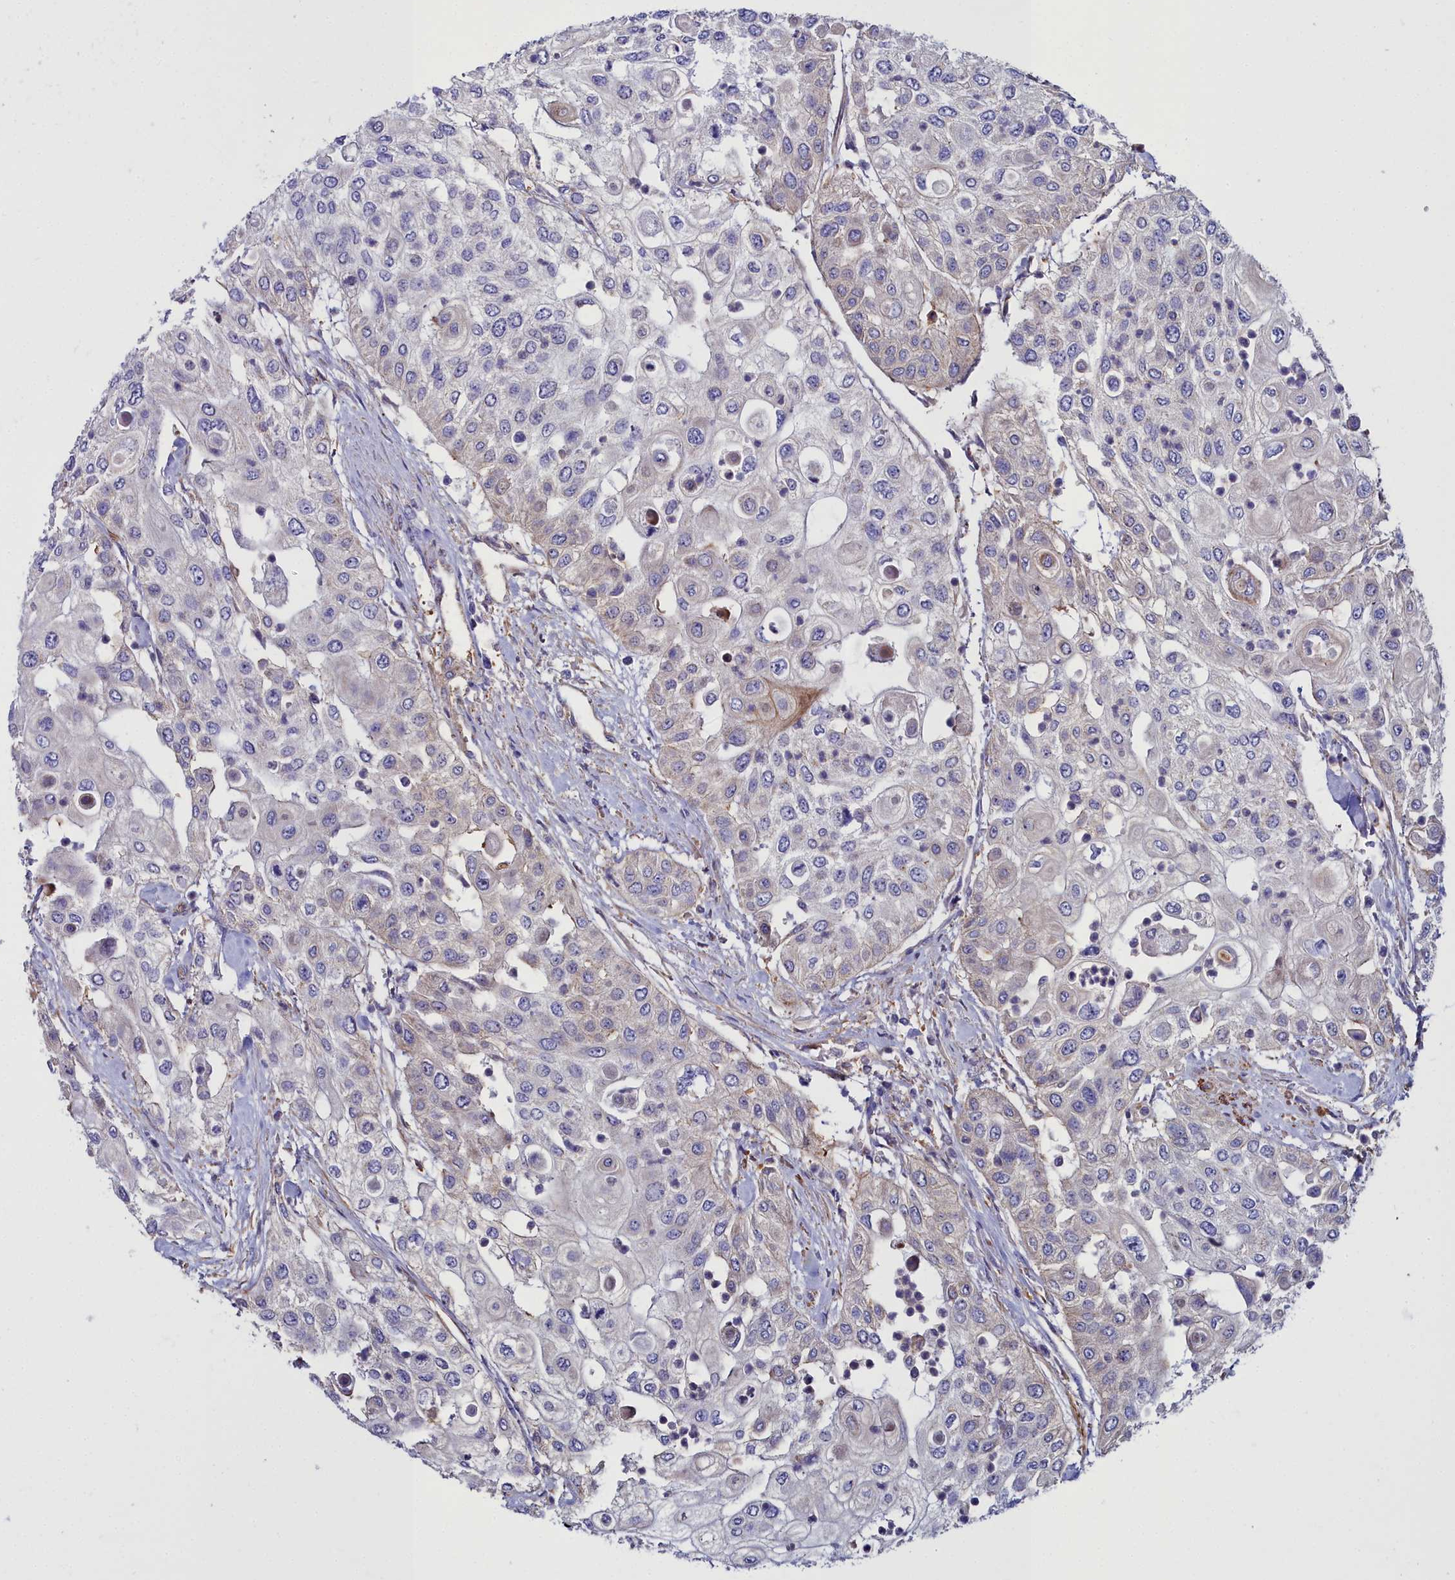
{"staining": {"intensity": "weak", "quantity": "<25%", "location": "cytoplasmic/membranous"}, "tissue": "urothelial cancer", "cell_type": "Tumor cells", "image_type": "cancer", "snomed": [{"axis": "morphology", "description": "Urothelial carcinoma, High grade"}, {"axis": "topography", "description": "Urinary bladder"}], "caption": "Immunohistochemical staining of human high-grade urothelial carcinoma demonstrates no significant positivity in tumor cells.", "gene": "FADS3", "patient": {"sex": "female", "age": 79}}